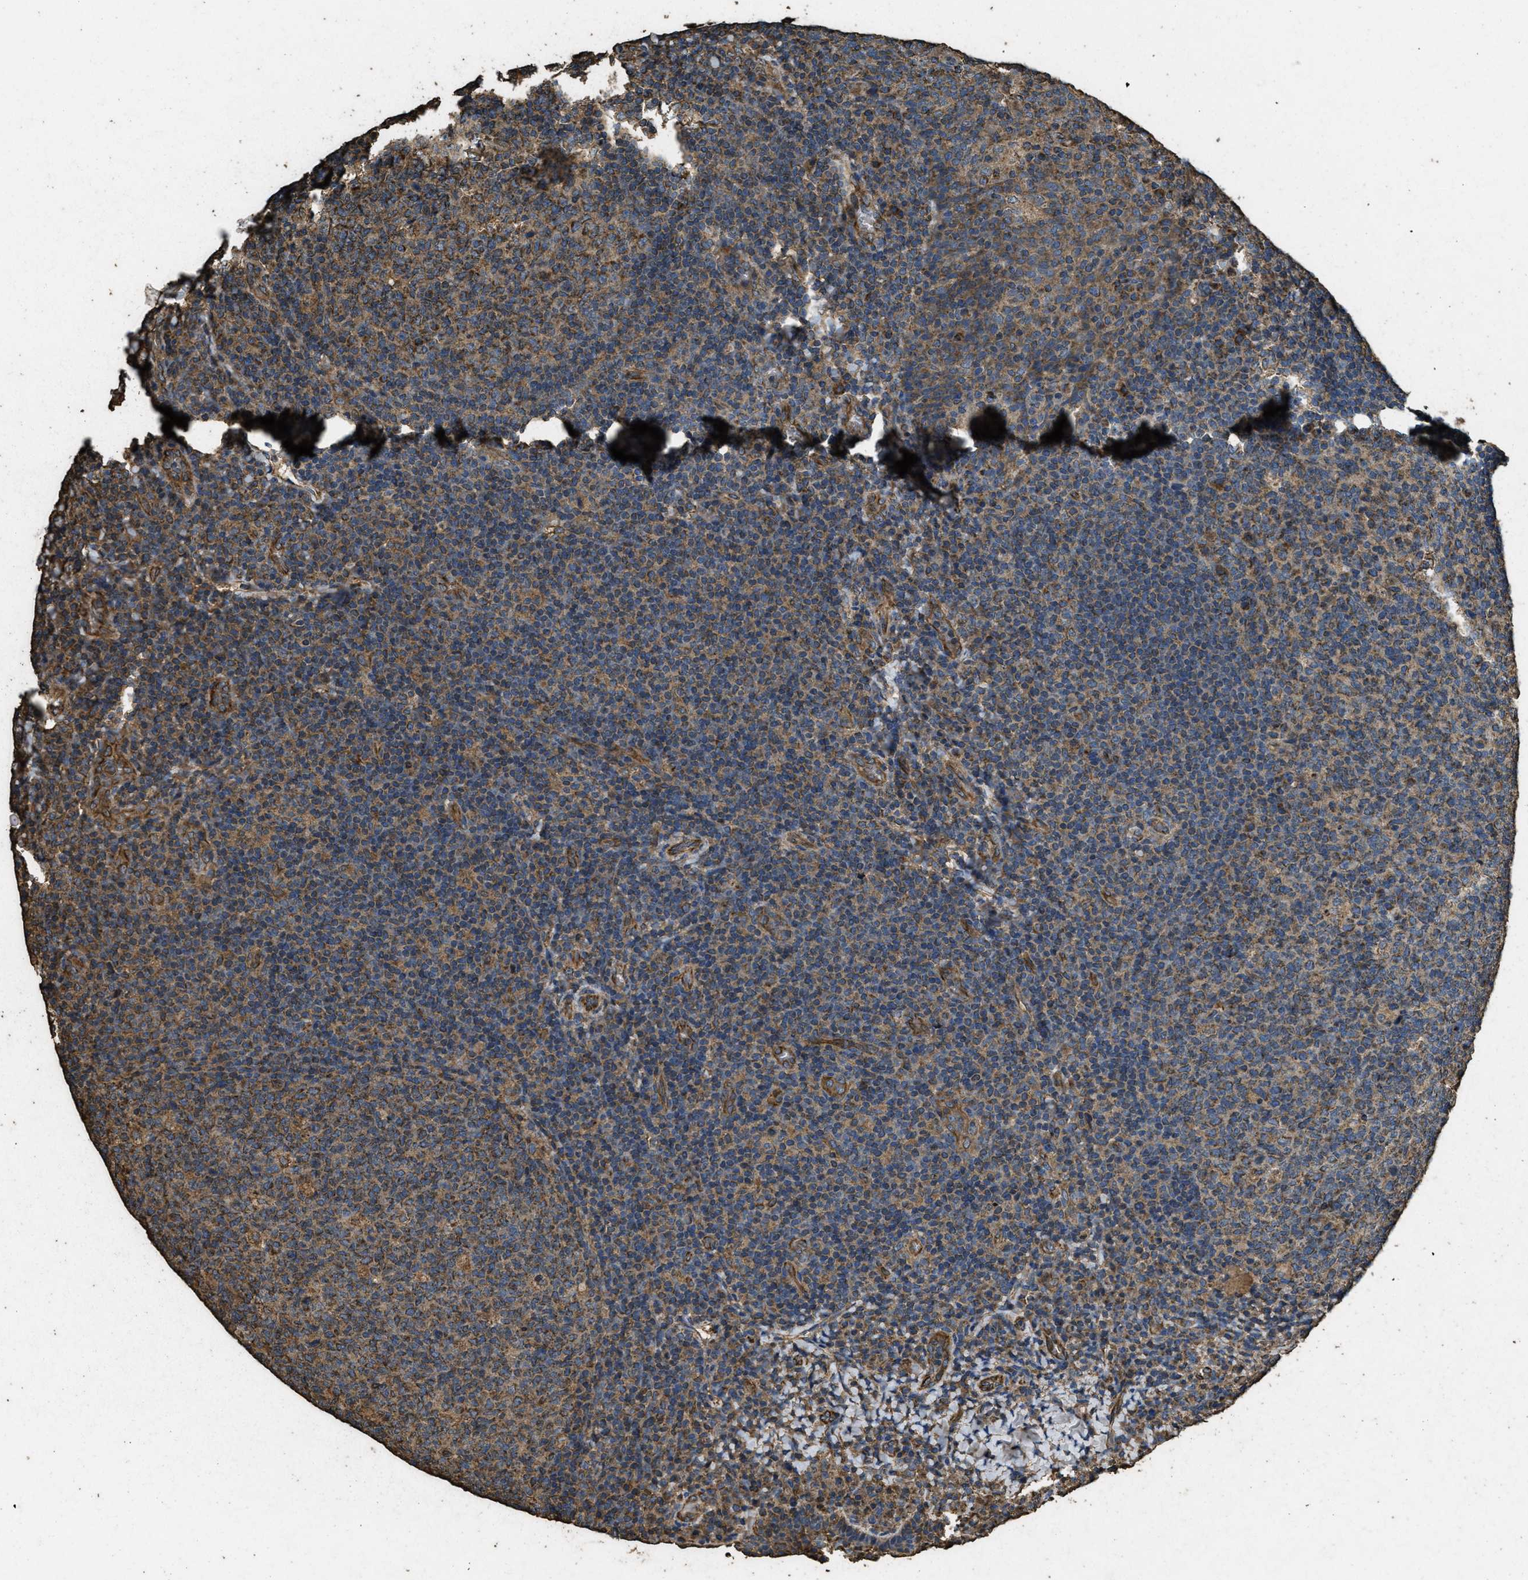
{"staining": {"intensity": "moderate", "quantity": ">75%", "location": "cytoplasmic/membranous"}, "tissue": "tonsil", "cell_type": "Germinal center cells", "image_type": "normal", "snomed": [{"axis": "morphology", "description": "Normal tissue, NOS"}, {"axis": "topography", "description": "Tonsil"}], "caption": "A high-resolution image shows immunohistochemistry staining of normal tonsil, which exhibits moderate cytoplasmic/membranous expression in about >75% of germinal center cells.", "gene": "CYRIA", "patient": {"sex": "male", "age": 17}}